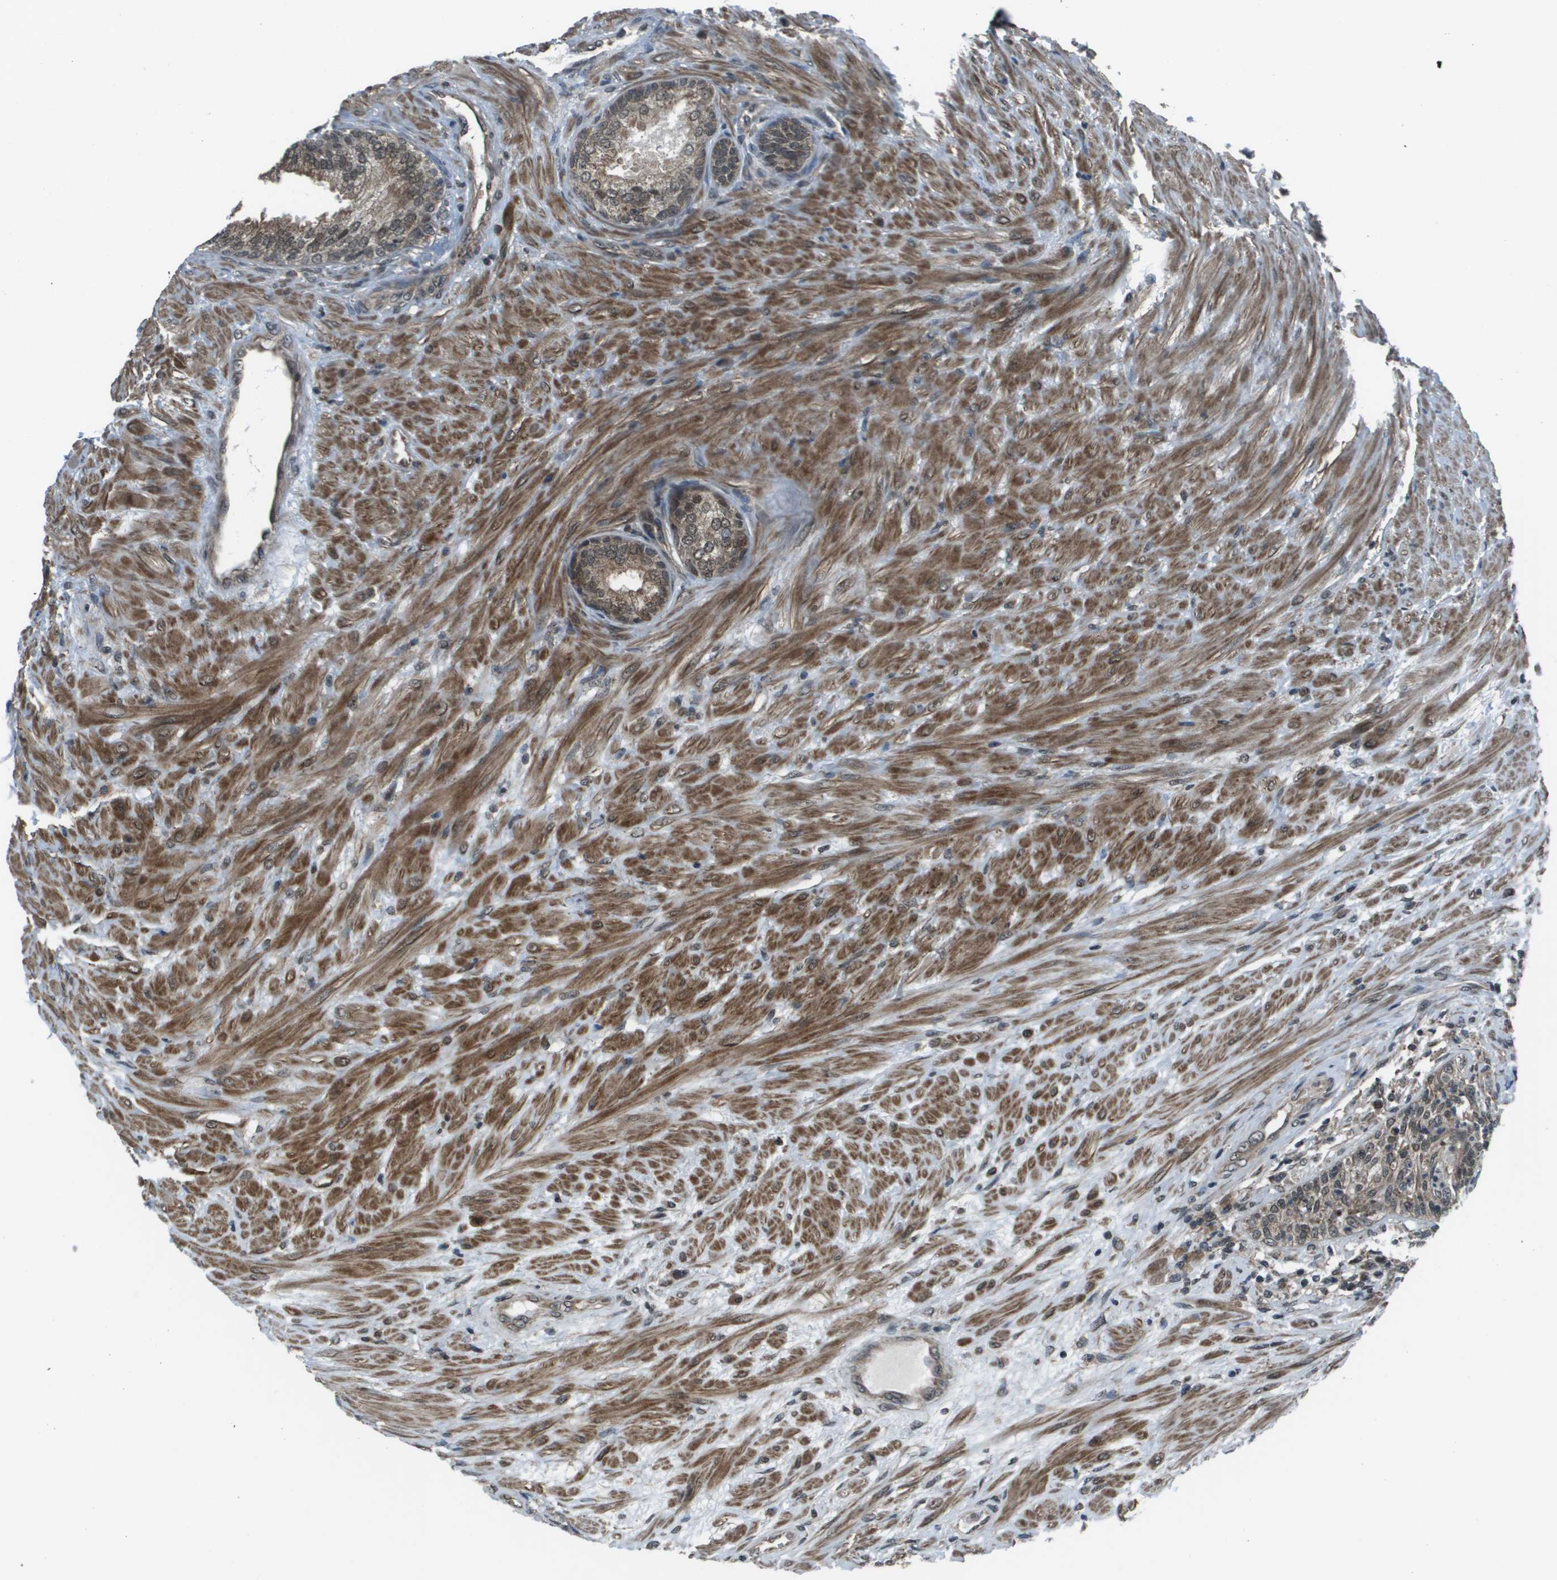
{"staining": {"intensity": "moderate", "quantity": "25%-75%", "location": "cytoplasmic/membranous,nuclear"}, "tissue": "prostate", "cell_type": "Glandular cells", "image_type": "normal", "snomed": [{"axis": "morphology", "description": "Normal tissue, NOS"}, {"axis": "topography", "description": "Prostate"}], "caption": "Prostate stained with a protein marker demonstrates moderate staining in glandular cells.", "gene": "PPFIA1", "patient": {"sex": "male", "age": 76}}